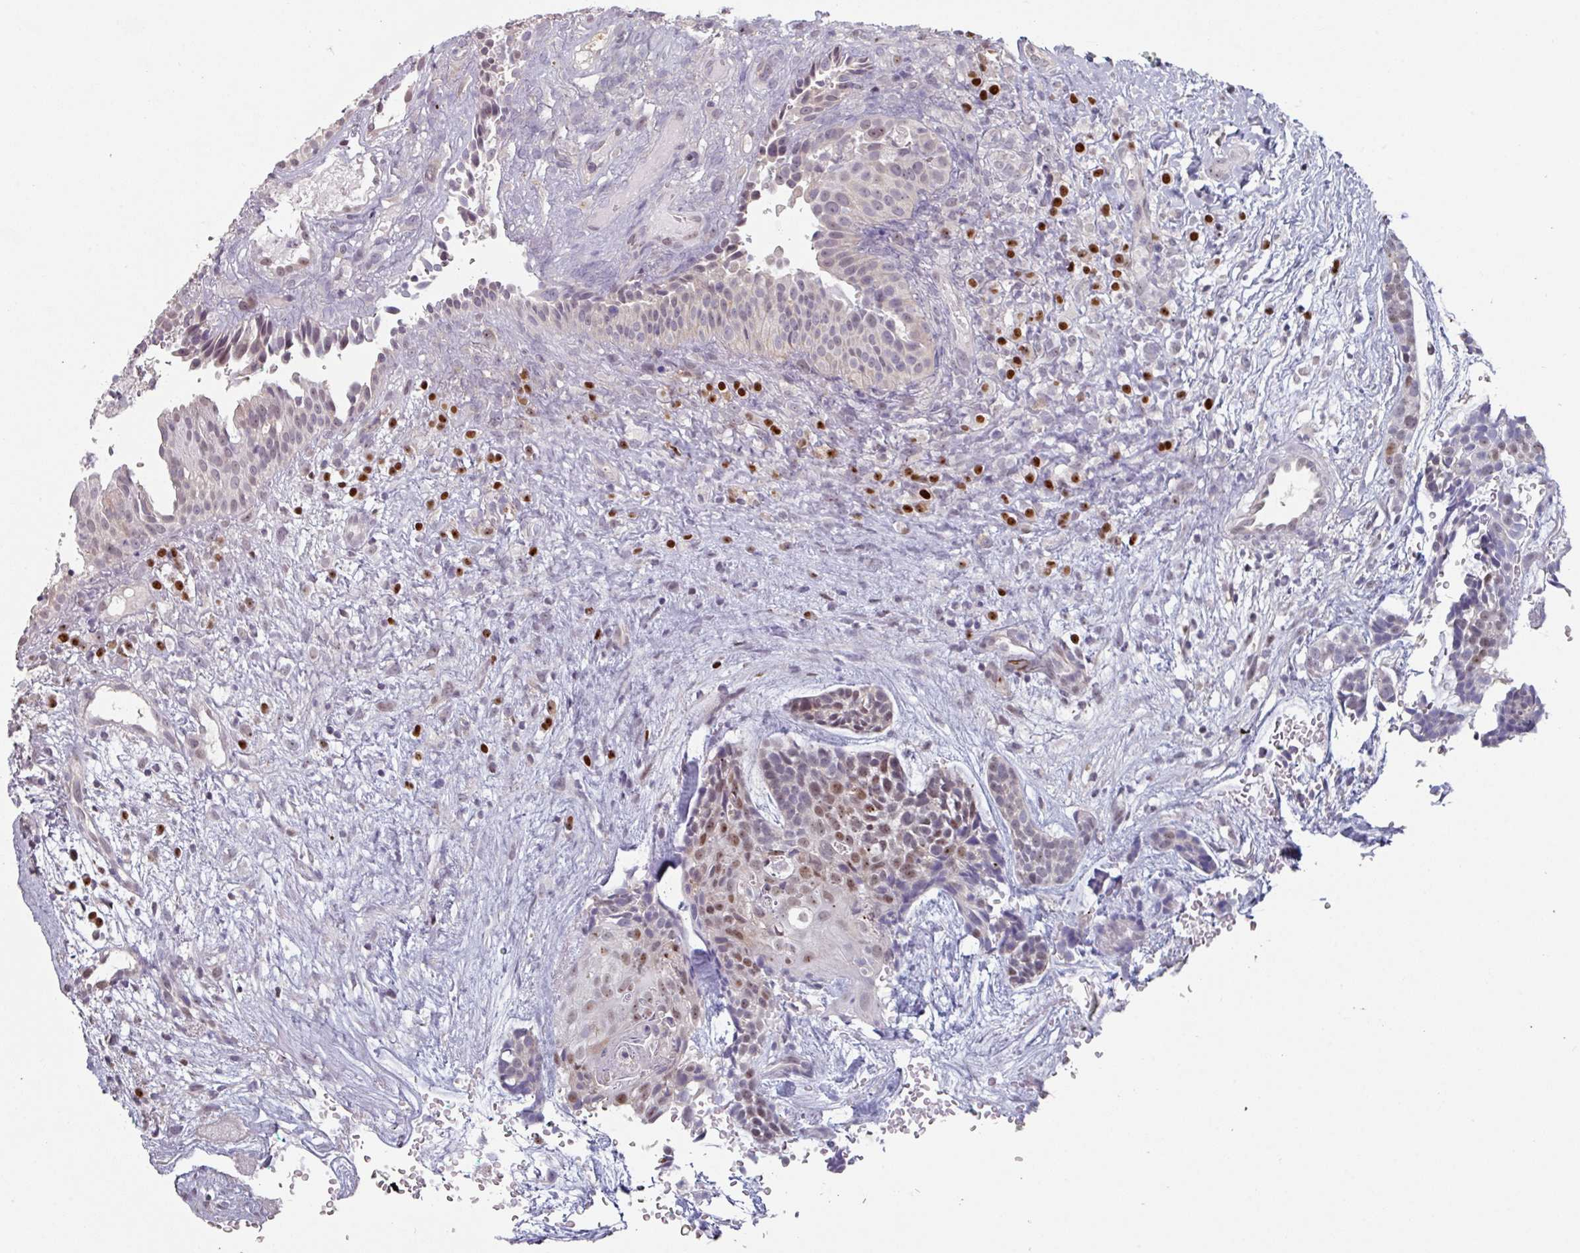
{"staining": {"intensity": "moderate", "quantity": "<25%", "location": "nuclear"}, "tissue": "head and neck cancer", "cell_type": "Tumor cells", "image_type": "cancer", "snomed": [{"axis": "morphology", "description": "Adenocarcinoma, NOS"}, {"axis": "topography", "description": "Subcutis"}, {"axis": "topography", "description": "Head-Neck"}], "caption": "Protein staining displays moderate nuclear expression in approximately <25% of tumor cells in adenocarcinoma (head and neck).", "gene": "ZBTB6", "patient": {"sex": "female", "age": 73}}